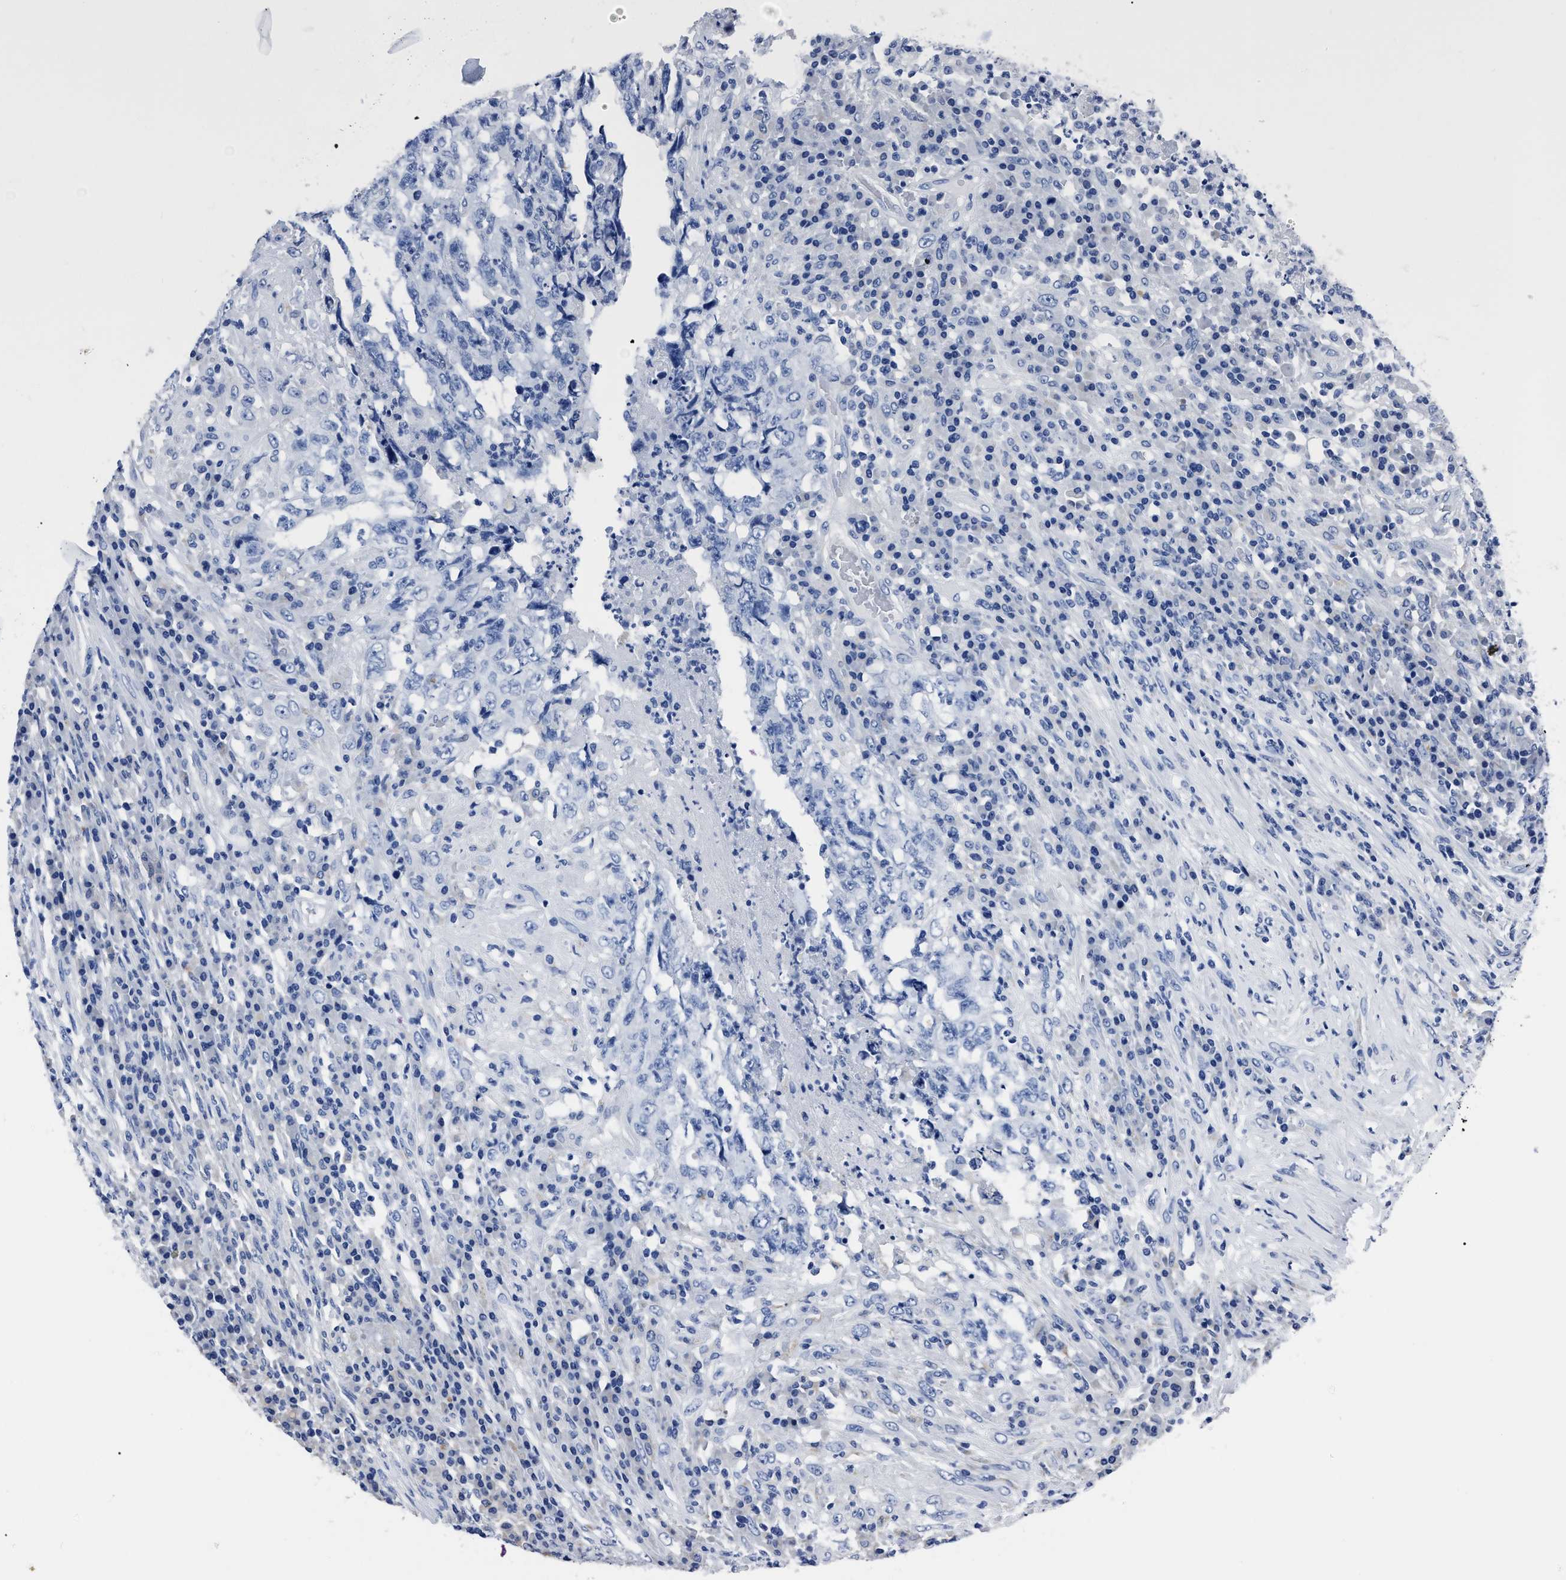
{"staining": {"intensity": "negative", "quantity": "none", "location": "none"}, "tissue": "testis cancer", "cell_type": "Tumor cells", "image_type": "cancer", "snomed": [{"axis": "morphology", "description": "Necrosis, NOS"}, {"axis": "morphology", "description": "Carcinoma, Embryonal, NOS"}, {"axis": "topography", "description": "Testis"}], "caption": "Photomicrograph shows no protein positivity in tumor cells of embryonal carcinoma (testis) tissue.", "gene": "MOV10L1", "patient": {"sex": "male", "age": 19}}